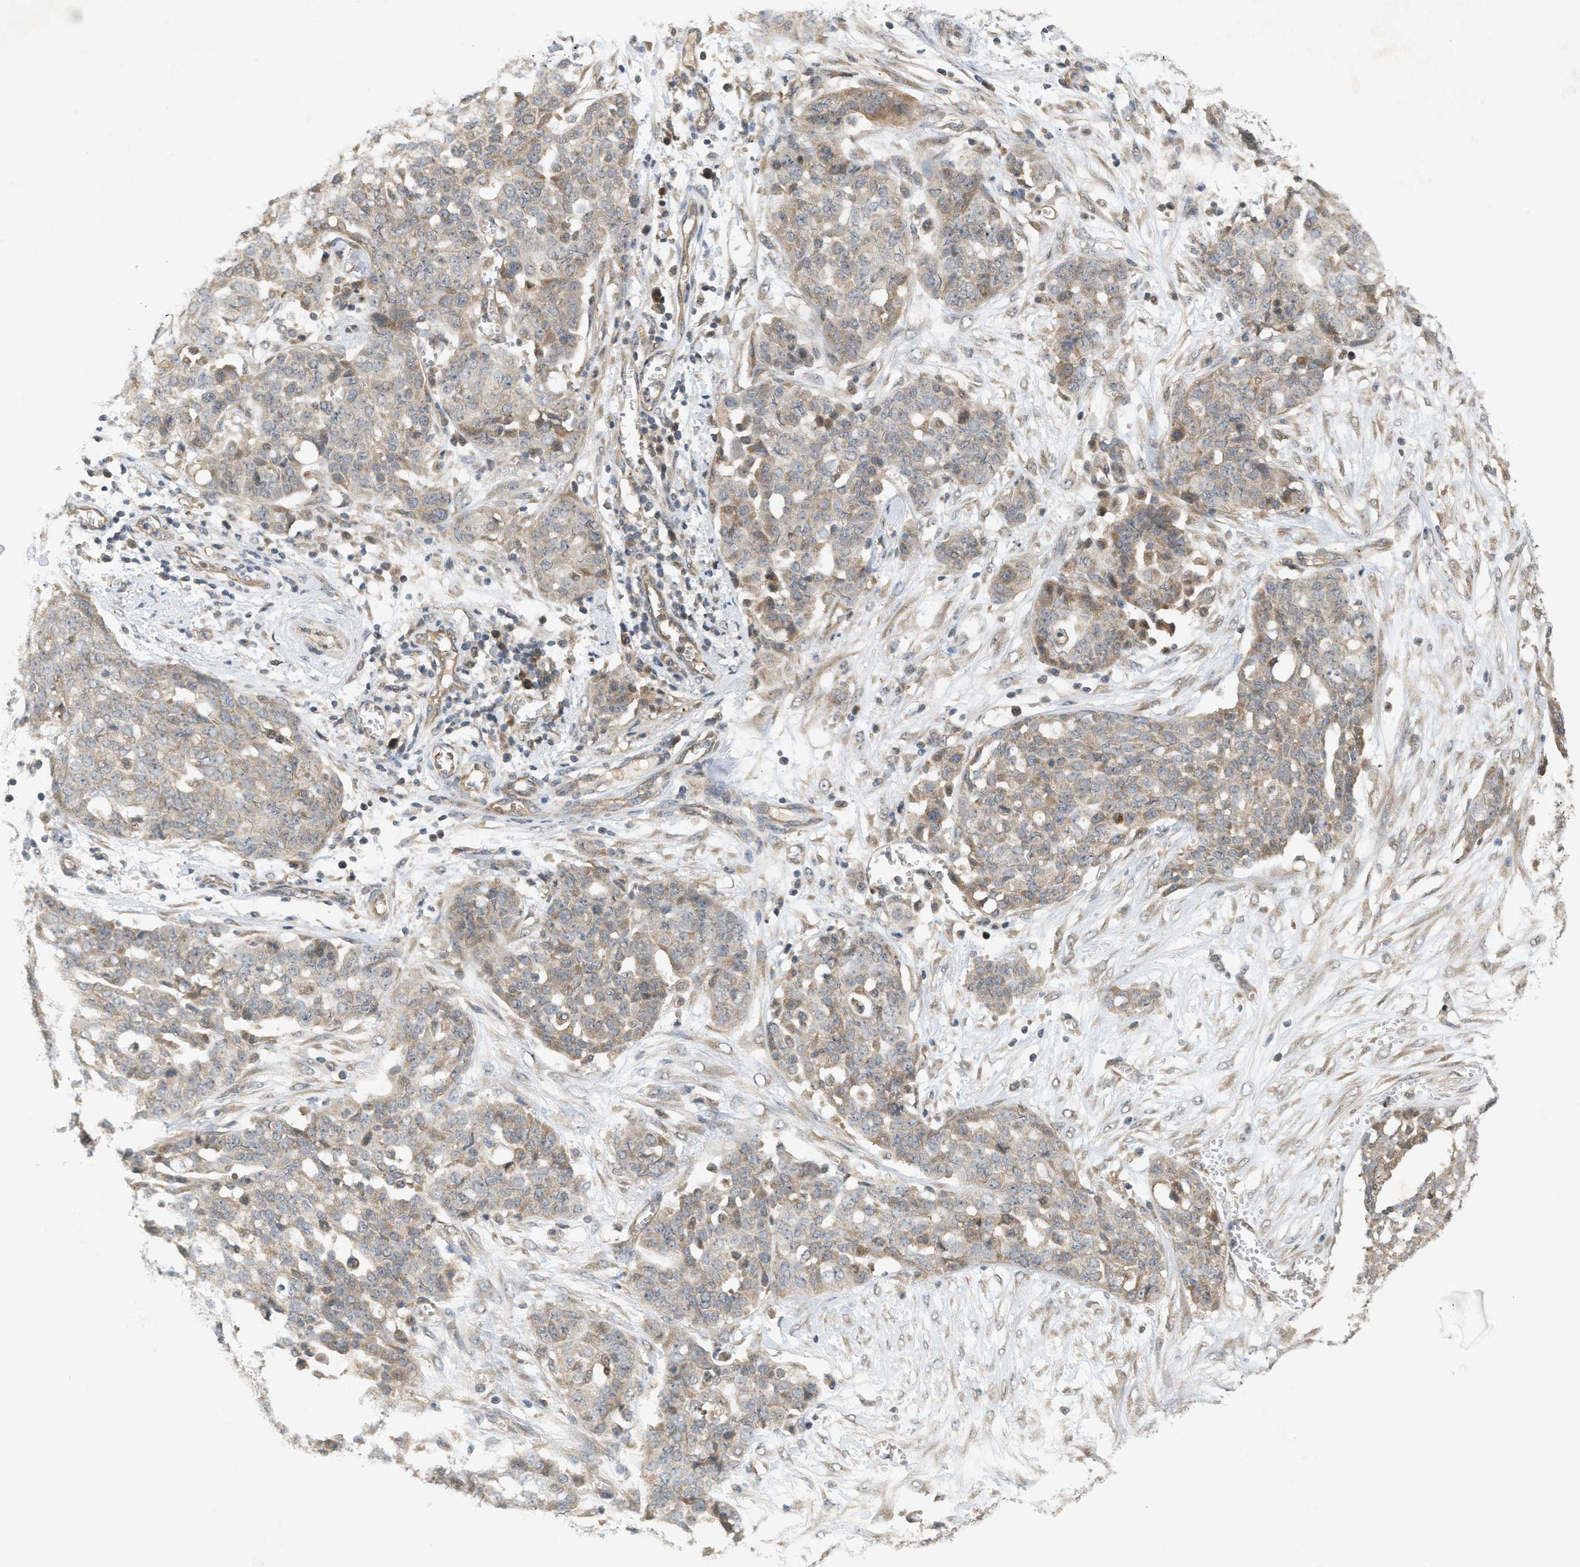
{"staining": {"intensity": "weak", "quantity": "<25%", "location": "cytoplasmic/membranous"}, "tissue": "ovarian cancer", "cell_type": "Tumor cells", "image_type": "cancer", "snomed": [{"axis": "morphology", "description": "Cystadenocarcinoma, serous, NOS"}, {"axis": "topography", "description": "Soft tissue"}, {"axis": "topography", "description": "Ovary"}], "caption": "Immunohistochemical staining of ovarian serous cystadenocarcinoma displays no significant expression in tumor cells.", "gene": "PRKD1", "patient": {"sex": "female", "age": 57}}